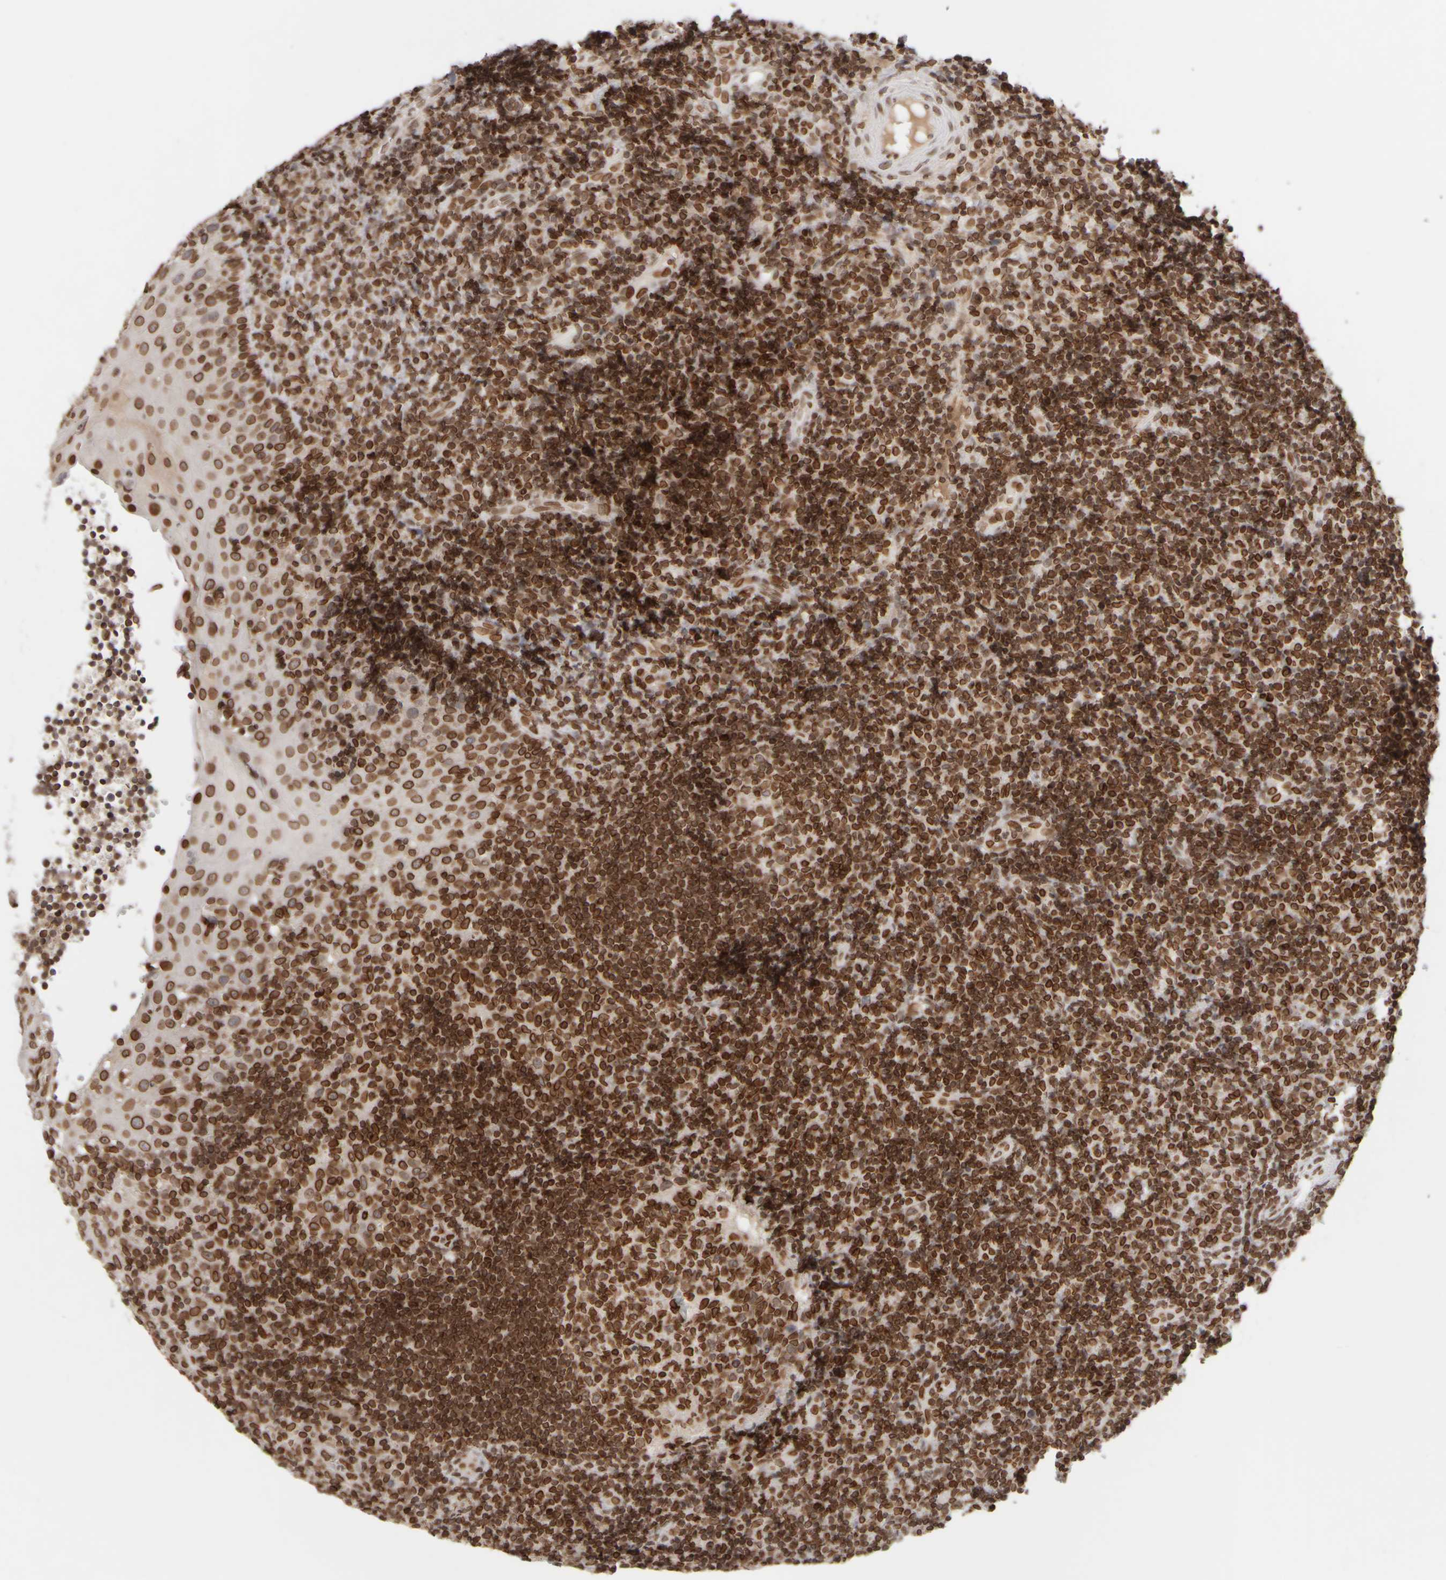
{"staining": {"intensity": "strong", "quantity": ">75%", "location": "cytoplasmic/membranous,nuclear"}, "tissue": "tonsil", "cell_type": "Germinal center cells", "image_type": "normal", "snomed": [{"axis": "morphology", "description": "Normal tissue, NOS"}, {"axis": "topography", "description": "Tonsil"}], "caption": "Tonsil stained with immunohistochemistry exhibits strong cytoplasmic/membranous,nuclear expression in about >75% of germinal center cells. (Stains: DAB in brown, nuclei in blue, Microscopy: brightfield microscopy at high magnification).", "gene": "ZC3HC1", "patient": {"sex": "female", "age": 40}}